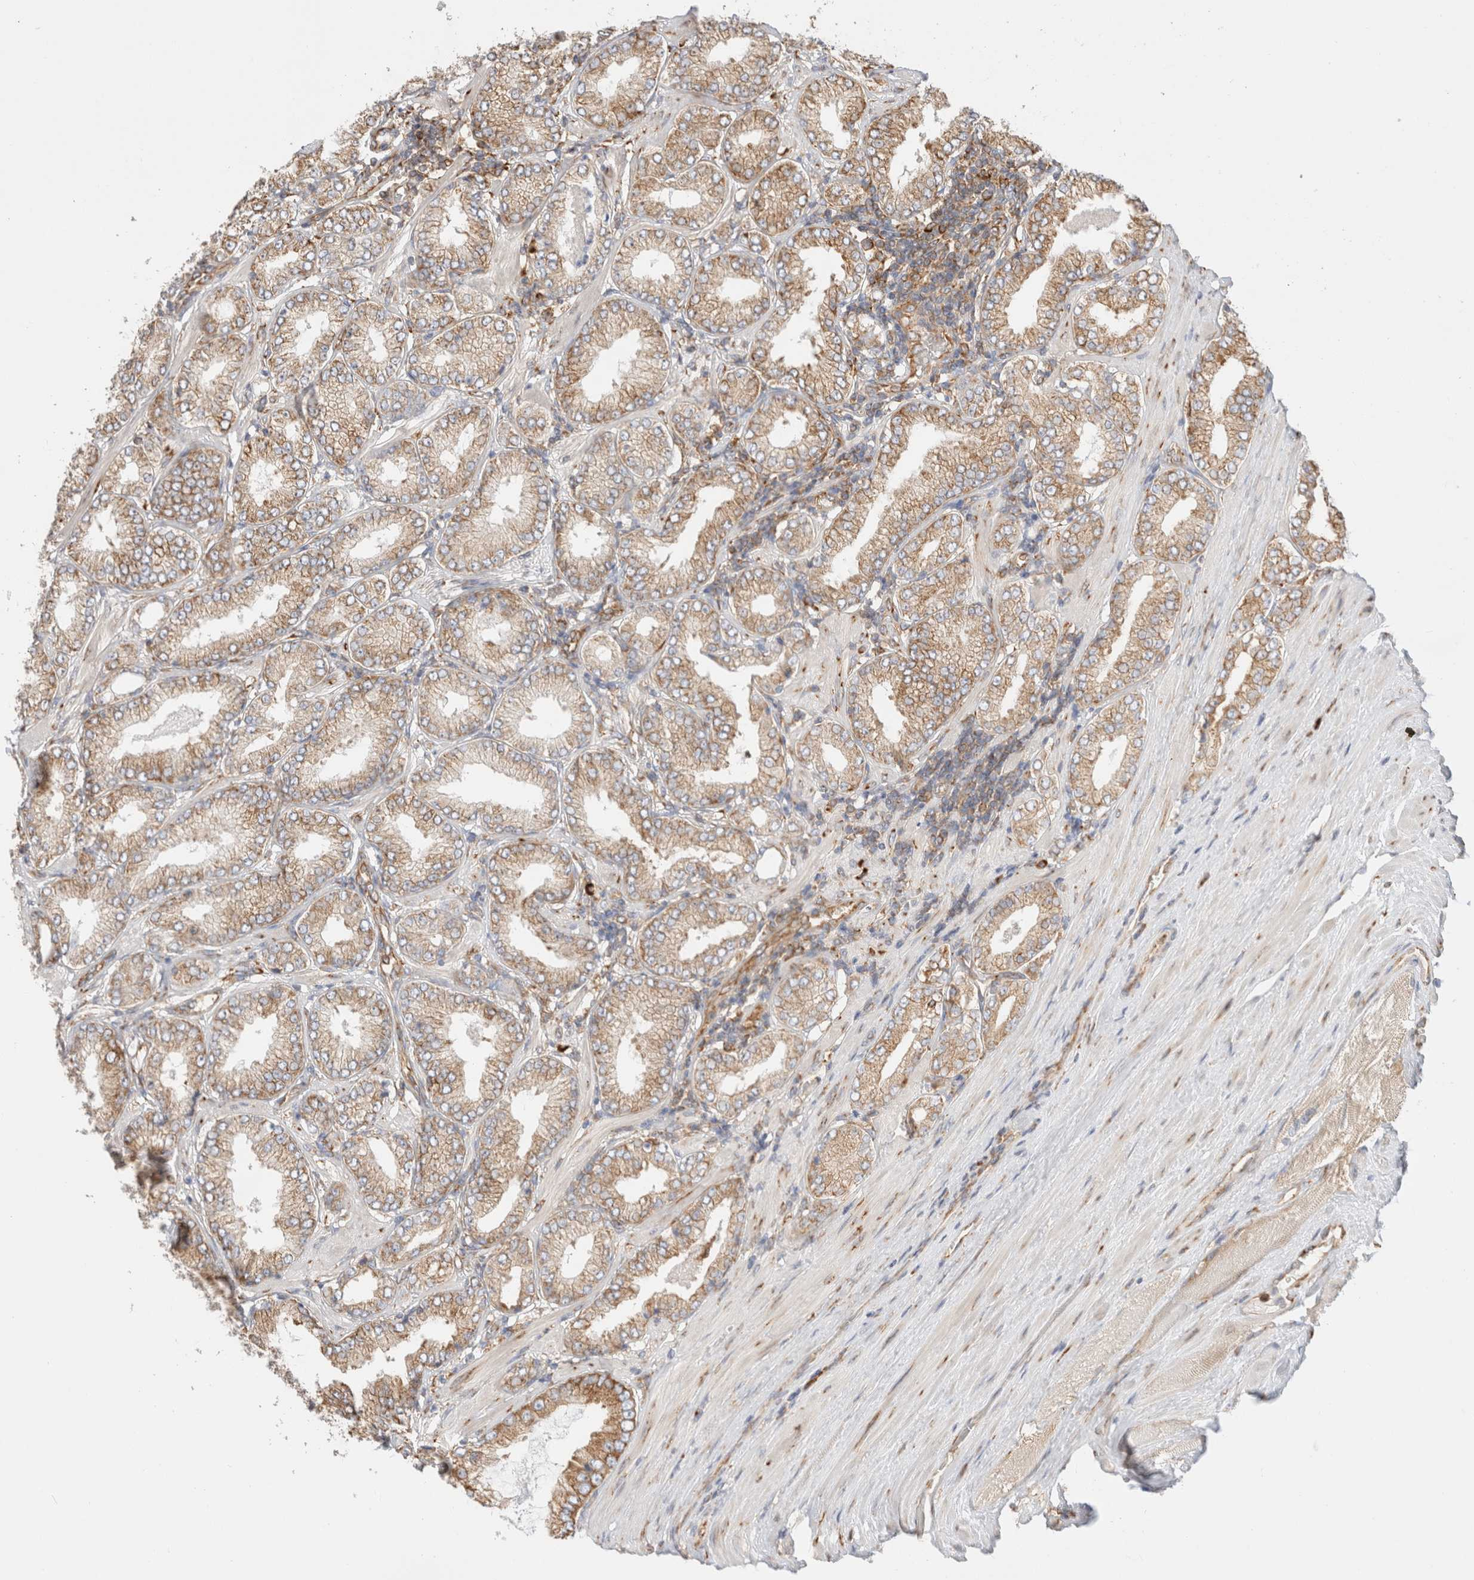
{"staining": {"intensity": "moderate", "quantity": "25%-75%", "location": "cytoplasmic/membranous"}, "tissue": "prostate cancer", "cell_type": "Tumor cells", "image_type": "cancer", "snomed": [{"axis": "morphology", "description": "Adenocarcinoma, Low grade"}, {"axis": "topography", "description": "Prostate"}], "caption": "Immunohistochemistry of human prostate low-grade adenocarcinoma reveals medium levels of moderate cytoplasmic/membranous positivity in approximately 25%-75% of tumor cells. (IHC, brightfield microscopy, high magnification).", "gene": "ZC2HC1A", "patient": {"sex": "male", "age": 62}}